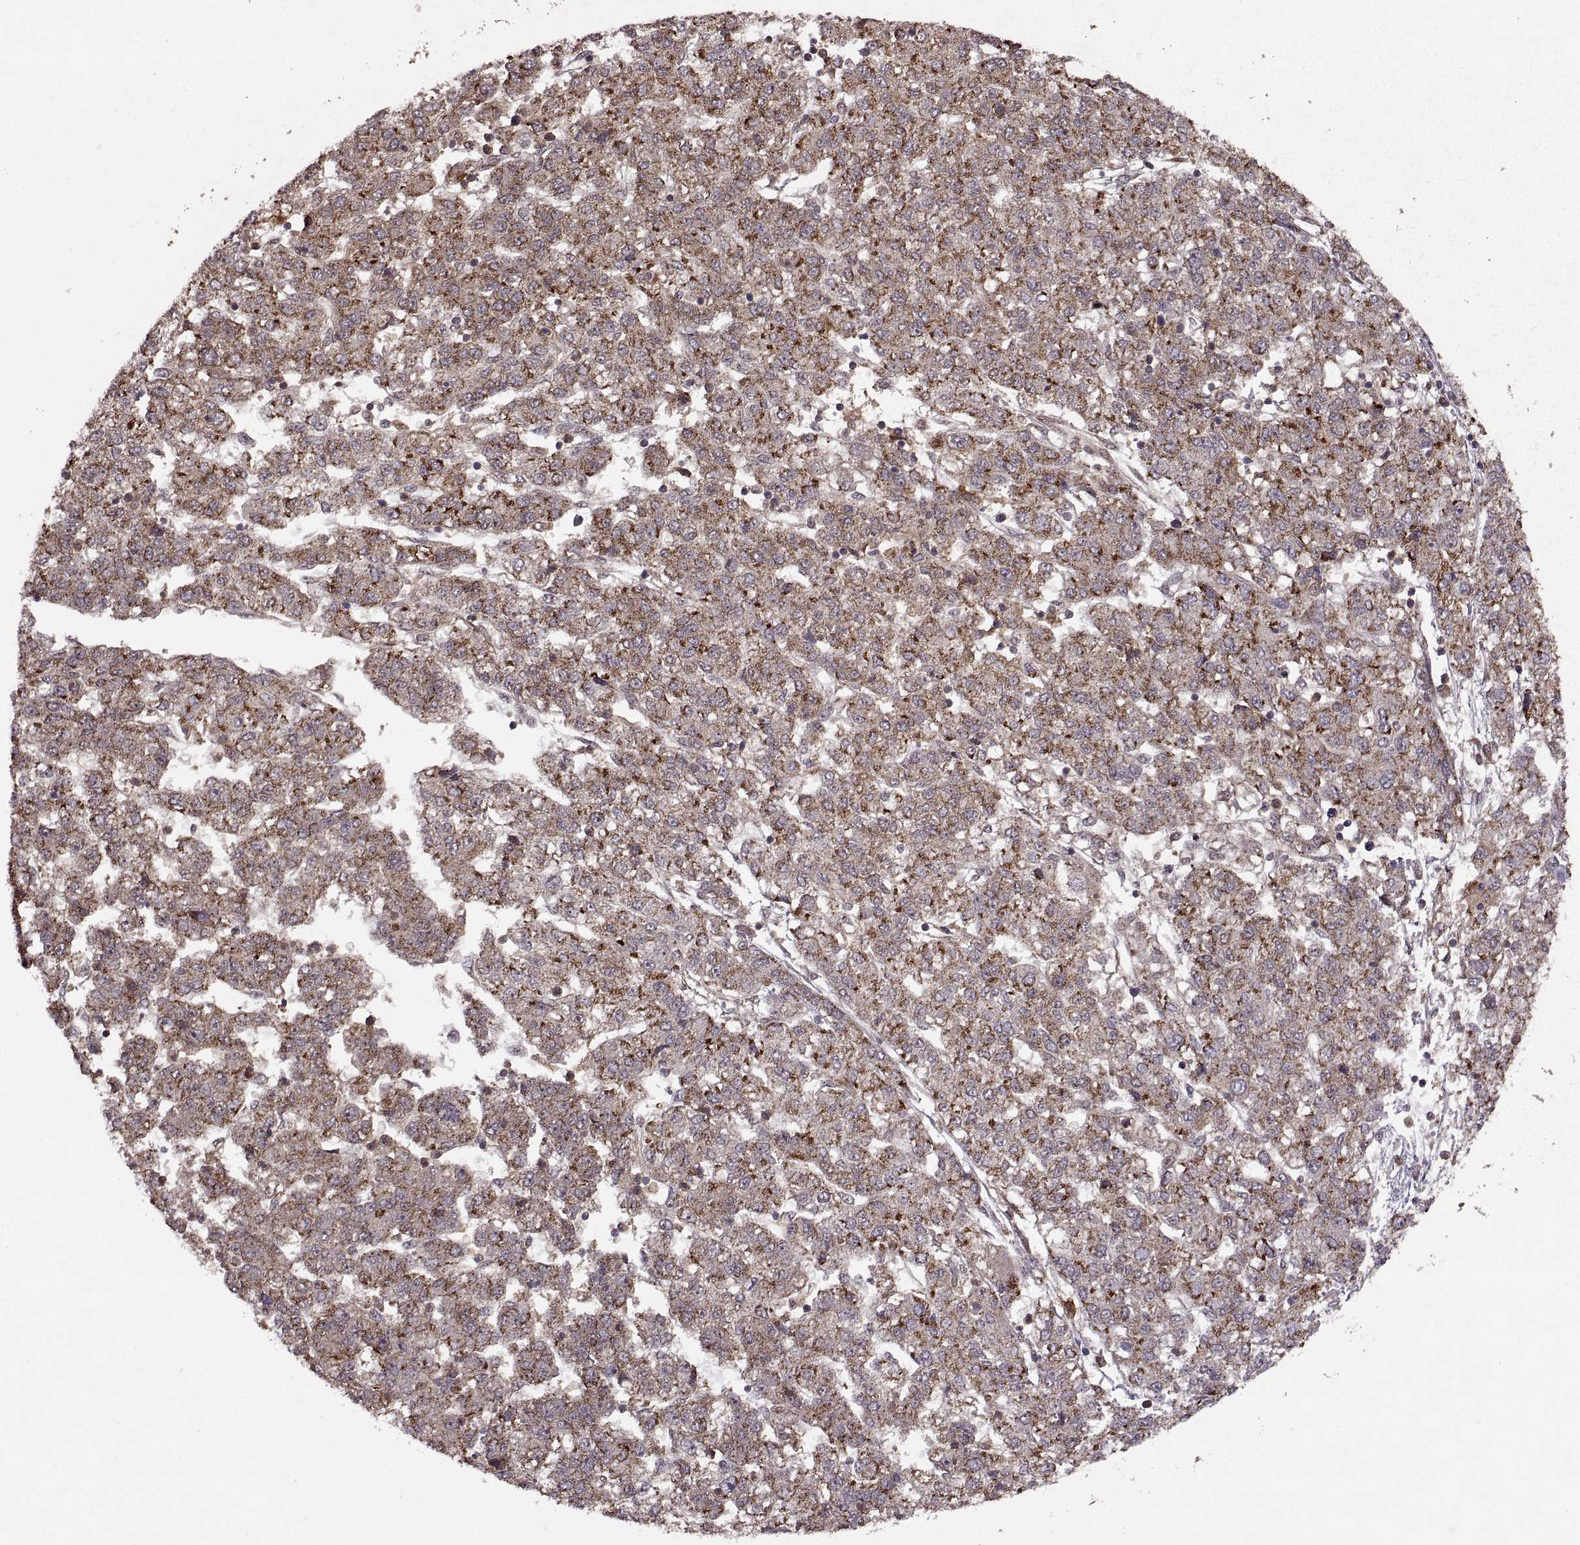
{"staining": {"intensity": "moderate", "quantity": ">75%", "location": "cytoplasmic/membranous"}, "tissue": "liver cancer", "cell_type": "Tumor cells", "image_type": "cancer", "snomed": [{"axis": "morphology", "description": "Carcinoma, Hepatocellular, NOS"}, {"axis": "topography", "description": "Liver"}], "caption": "This is an image of immunohistochemistry staining of liver hepatocellular carcinoma, which shows moderate positivity in the cytoplasmic/membranous of tumor cells.", "gene": "PTOV1", "patient": {"sex": "male", "age": 56}}